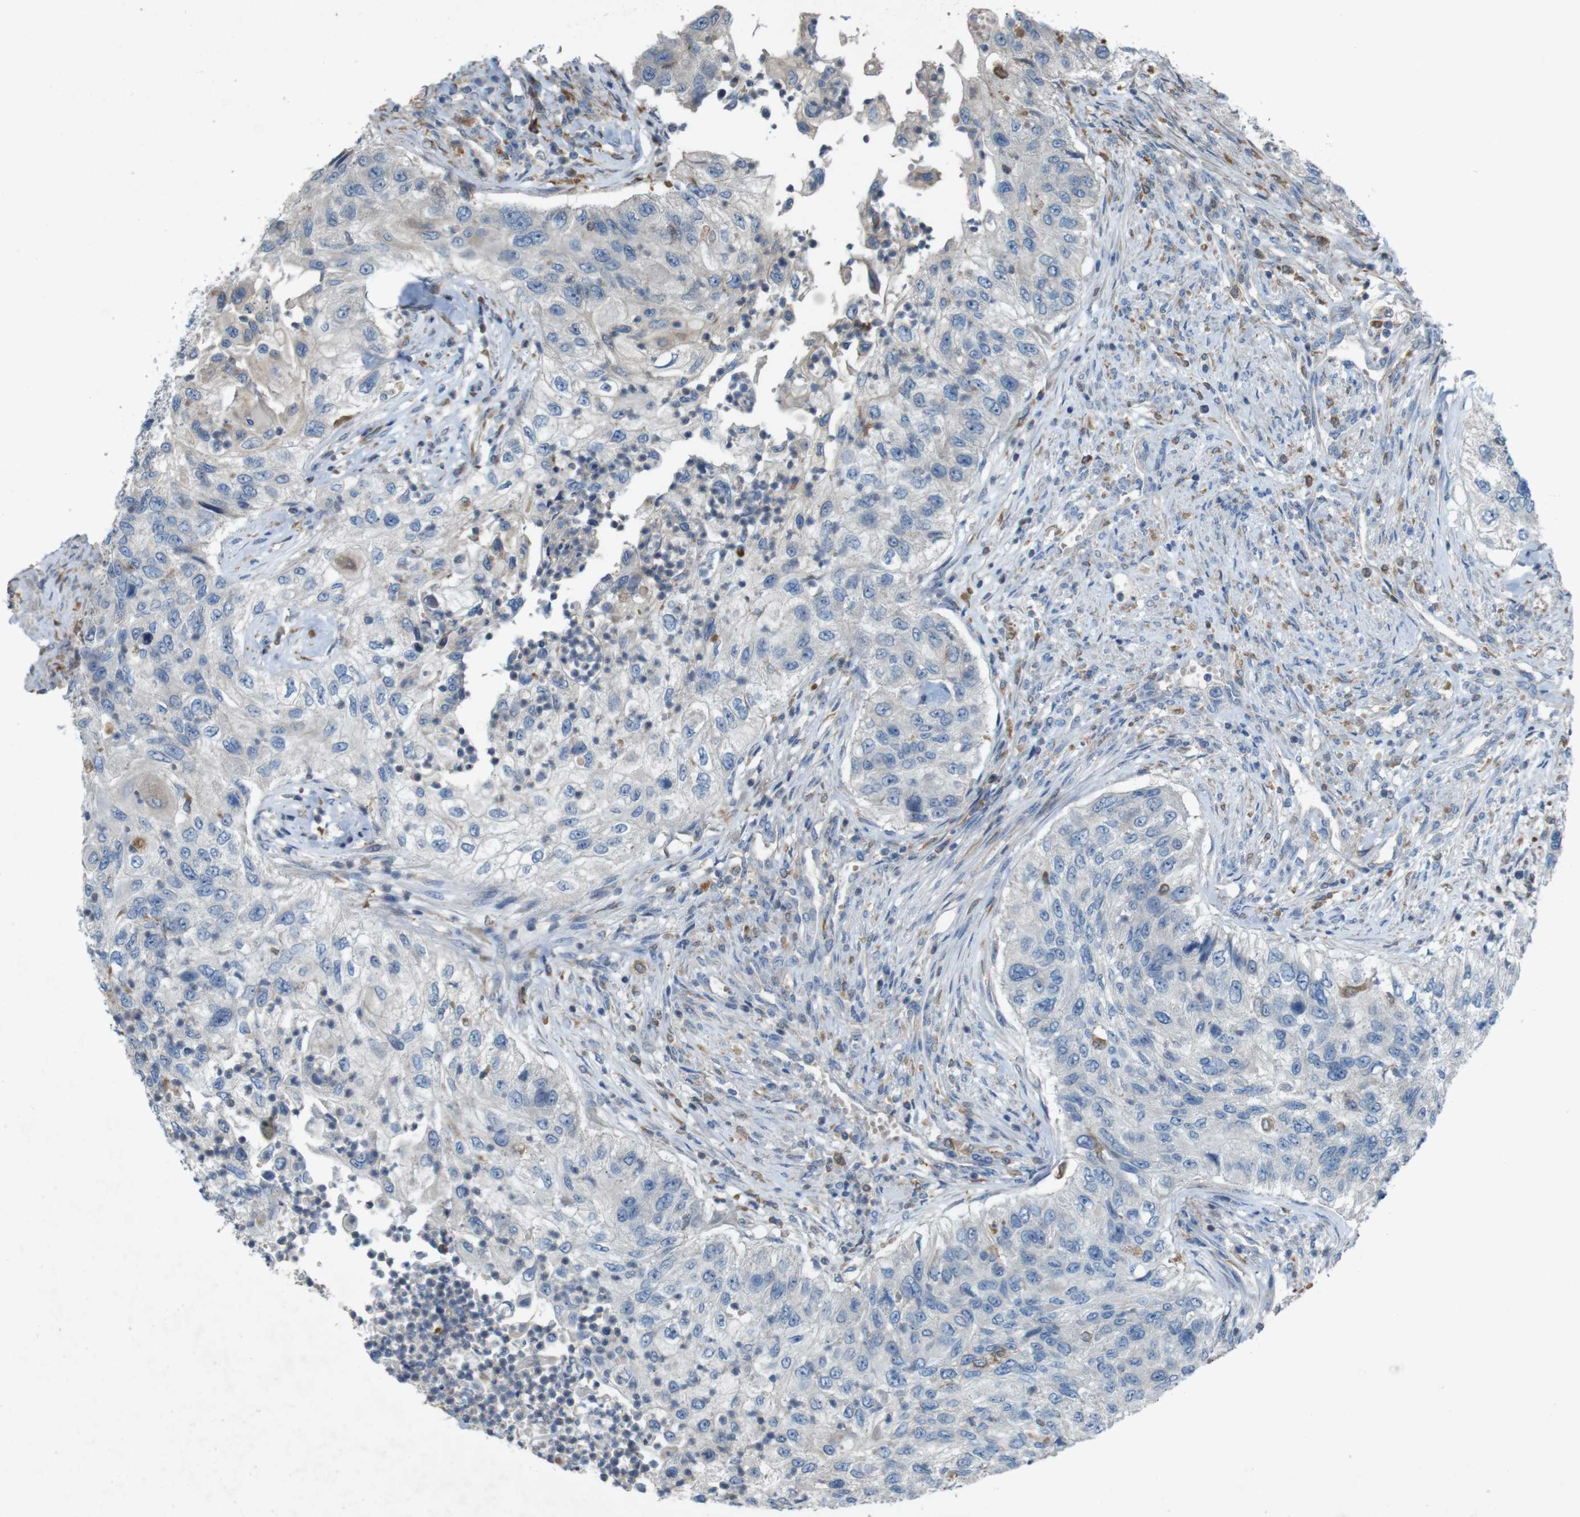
{"staining": {"intensity": "negative", "quantity": "none", "location": "none"}, "tissue": "urothelial cancer", "cell_type": "Tumor cells", "image_type": "cancer", "snomed": [{"axis": "morphology", "description": "Urothelial carcinoma, High grade"}, {"axis": "topography", "description": "Urinary bladder"}], "caption": "An image of urothelial cancer stained for a protein demonstrates no brown staining in tumor cells.", "gene": "MOGAT3", "patient": {"sex": "female", "age": 60}}